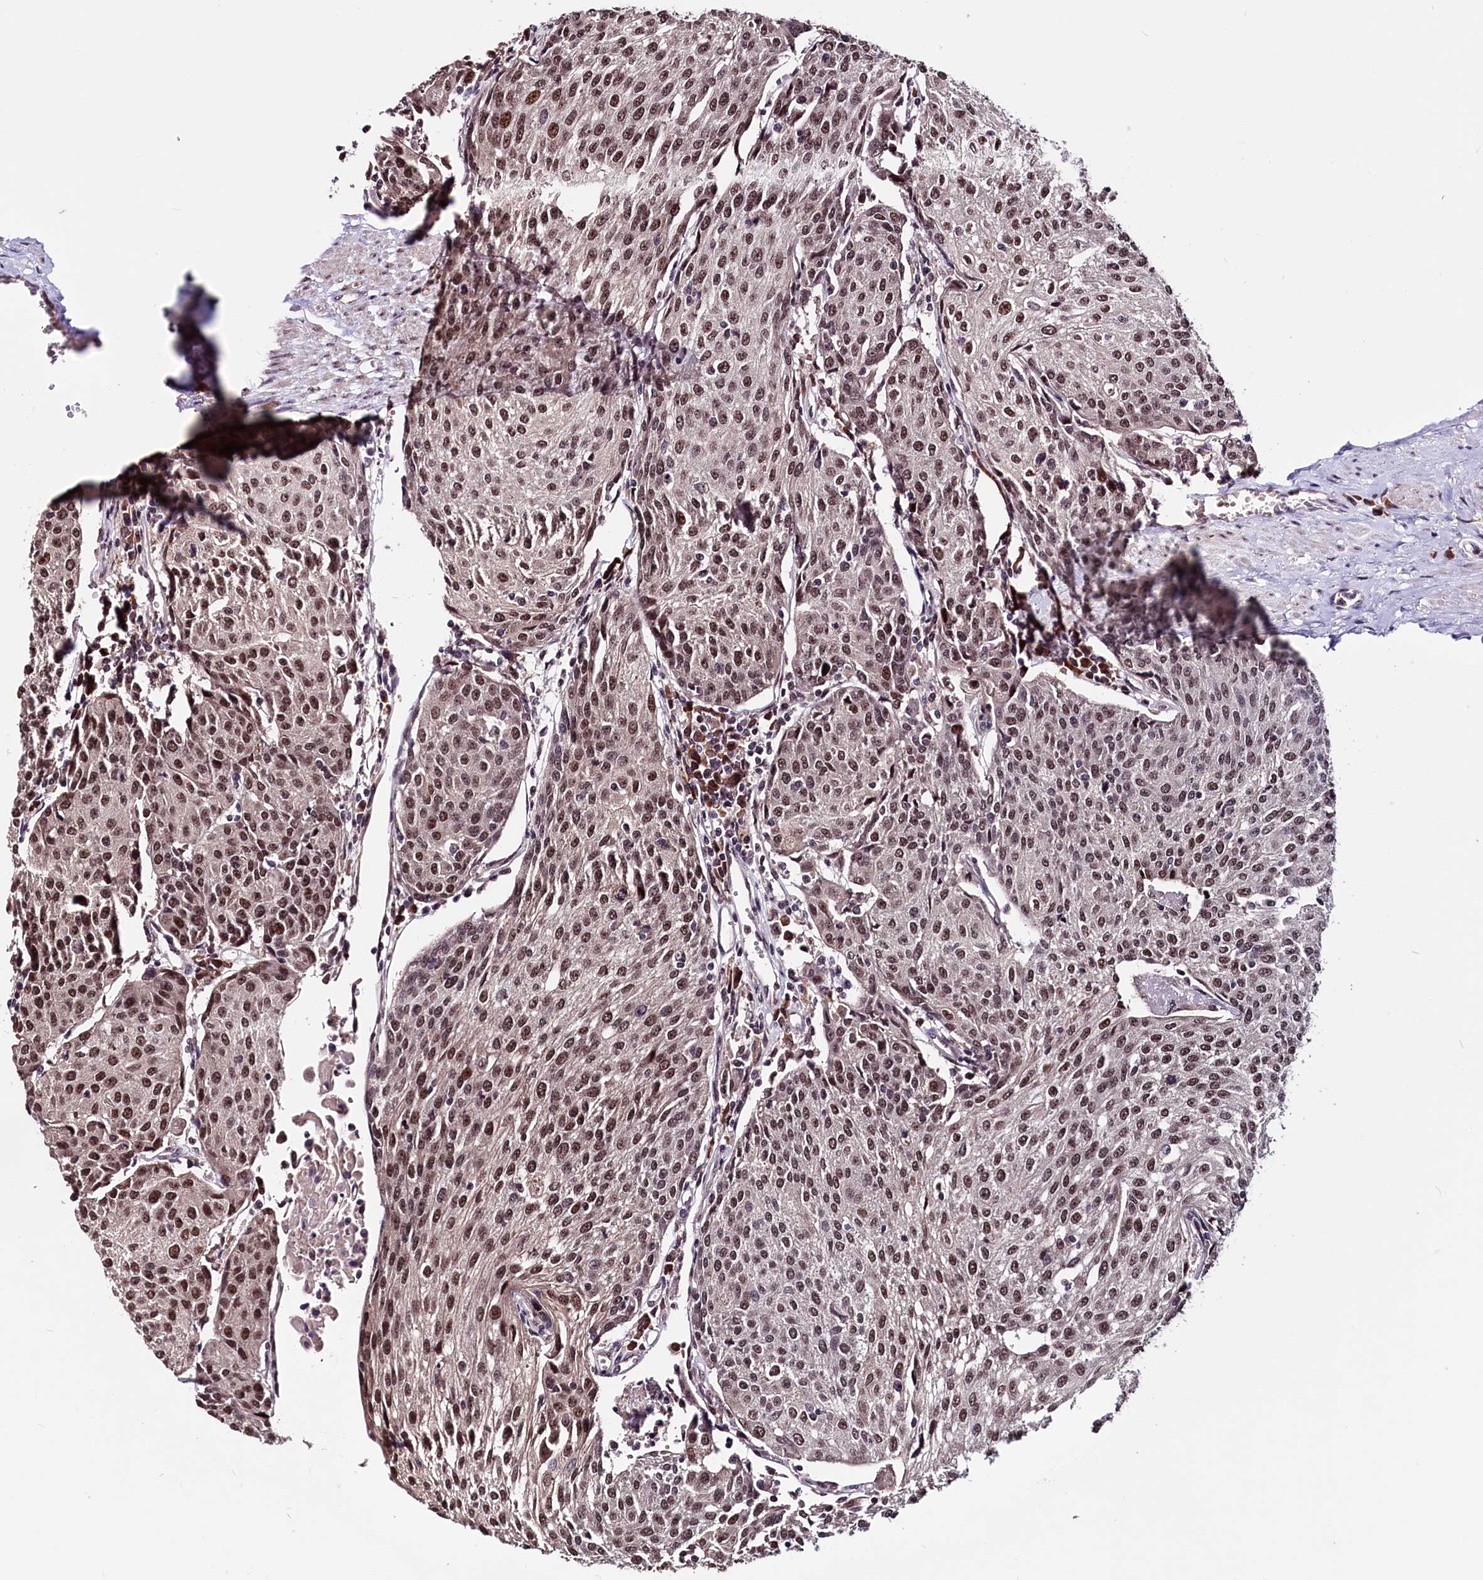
{"staining": {"intensity": "moderate", "quantity": ">75%", "location": "nuclear"}, "tissue": "urothelial cancer", "cell_type": "Tumor cells", "image_type": "cancer", "snomed": [{"axis": "morphology", "description": "Urothelial carcinoma, High grade"}, {"axis": "topography", "description": "Urinary bladder"}], "caption": "There is medium levels of moderate nuclear staining in tumor cells of urothelial cancer, as demonstrated by immunohistochemical staining (brown color).", "gene": "RNMT", "patient": {"sex": "female", "age": 85}}